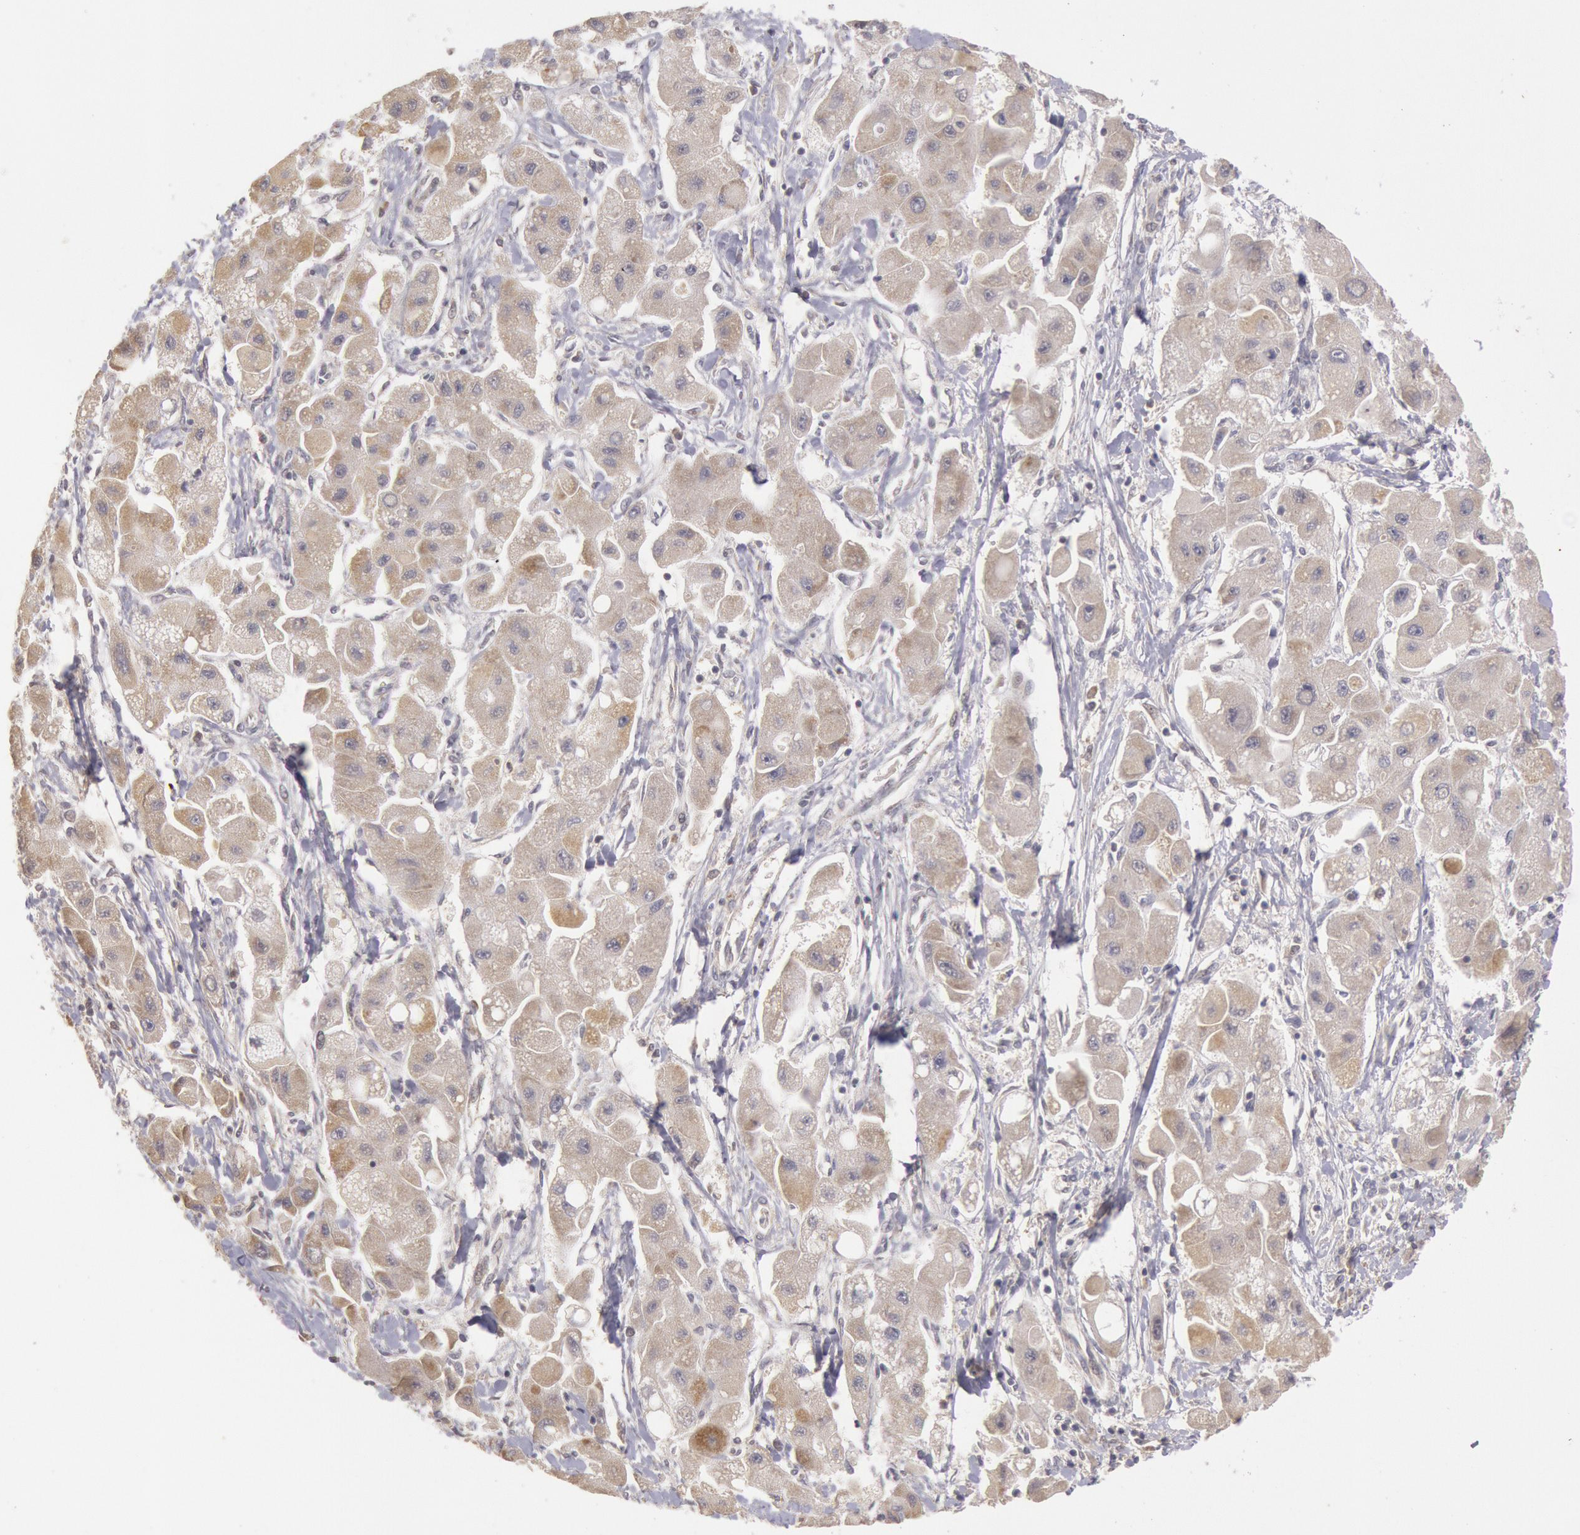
{"staining": {"intensity": "moderate", "quantity": ">75%", "location": "cytoplasmic/membranous"}, "tissue": "liver cancer", "cell_type": "Tumor cells", "image_type": "cancer", "snomed": [{"axis": "morphology", "description": "Carcinoma, Hepatocellular, NOS"}, {"axis": "topography", "description": "Liver"}], "caption": "Liver cancer stained for a protein (brown) exhibits moderate cytoplasmic/membranous positive positivity in approximately >75% of tumor cells.", "gene": "PLA2G6", "patient": {"sex": "male", "age": 24}}